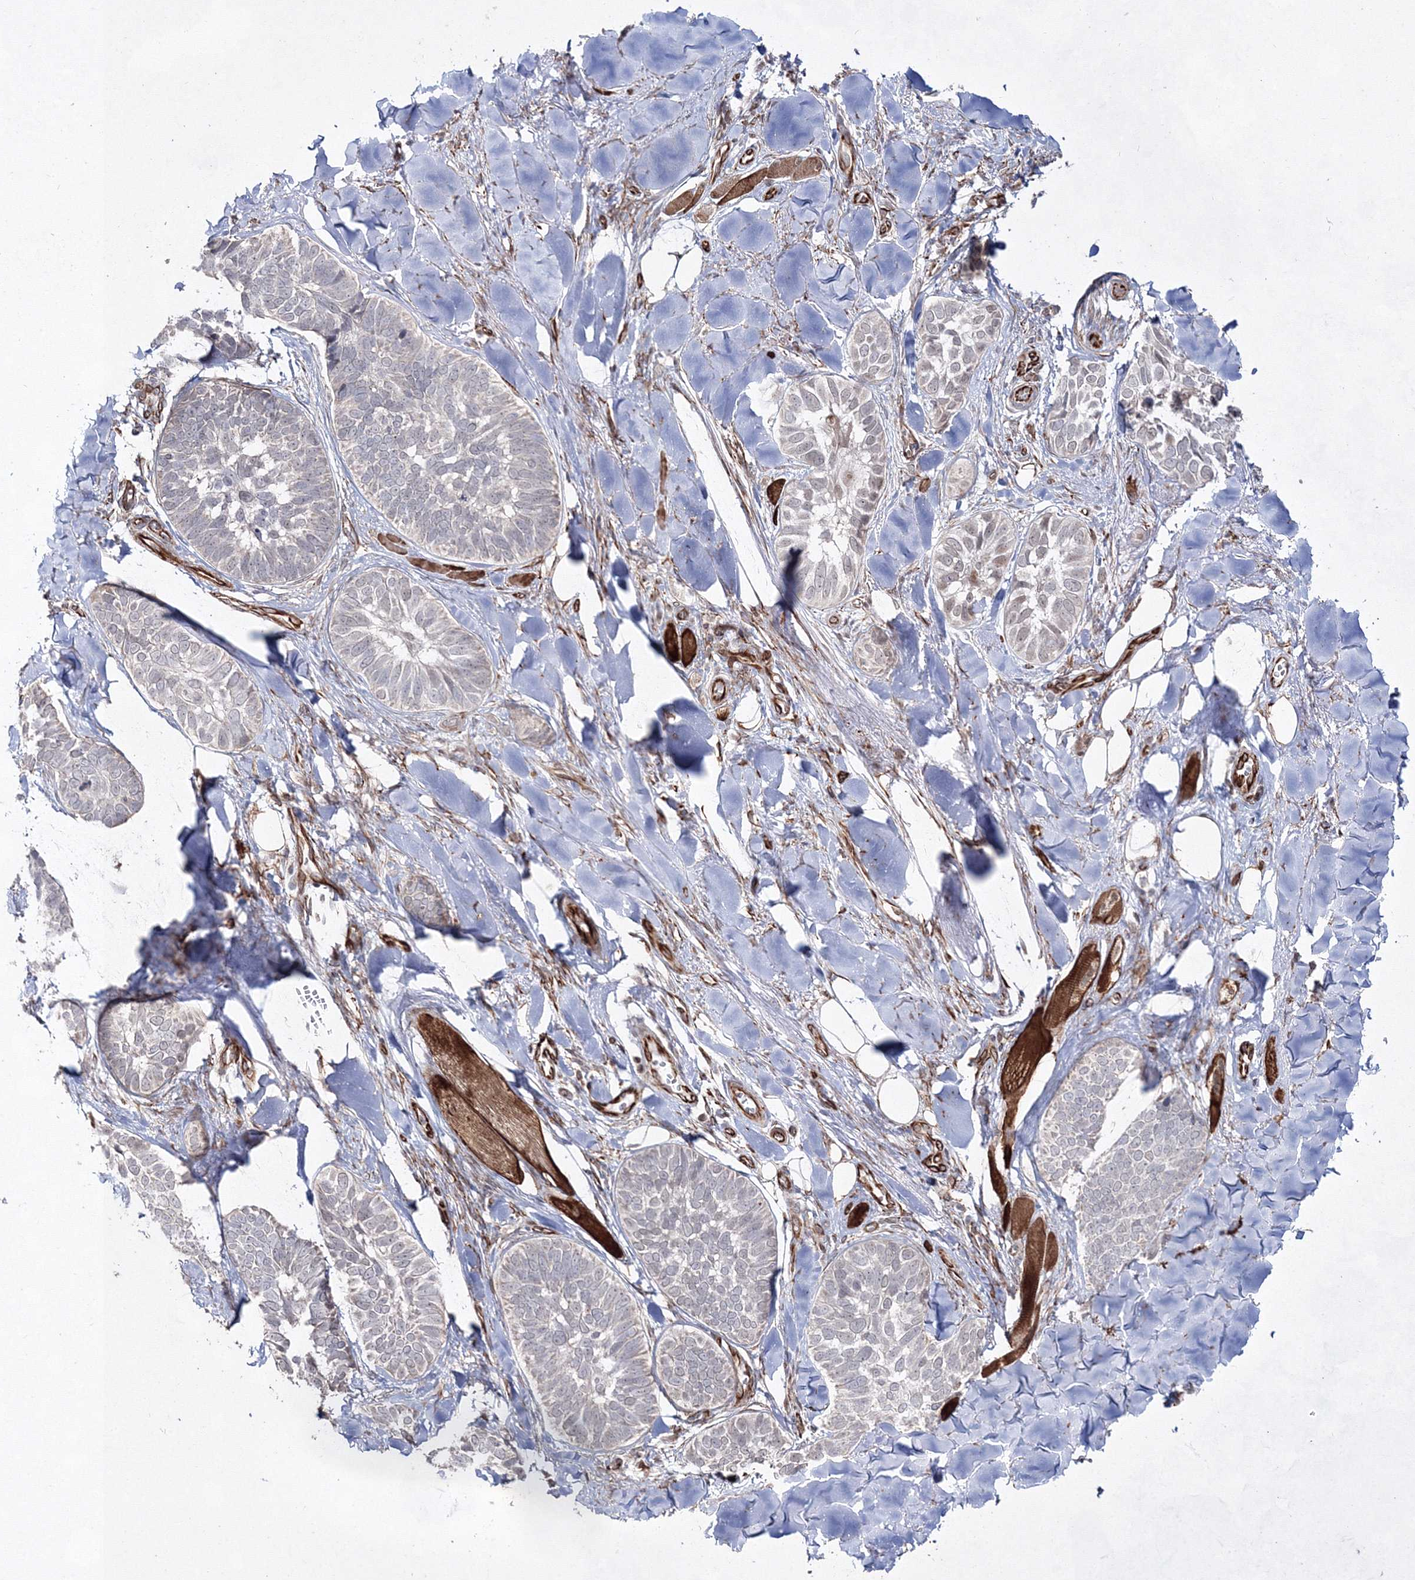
{"staining": {"intensity": "negative", "quantity": "none", "location": "none"}, "tissue": "skin cancer", "cell_type": "Tumor cells", "image_type": "cancer", "snomed": [{"axis": "morphology", "description": "Basal cell carcinoma"}, {"axis": "topography", "description": "Skin"}], "caption": "High magnification brightfield microscopy of skin cancer stained with DAB (brown) and counterstained with hematoxylin (blue): tumor cells show no significant positivity.", "gene": "SNIP1", "patient": {"sex": "male", "age": 62}}